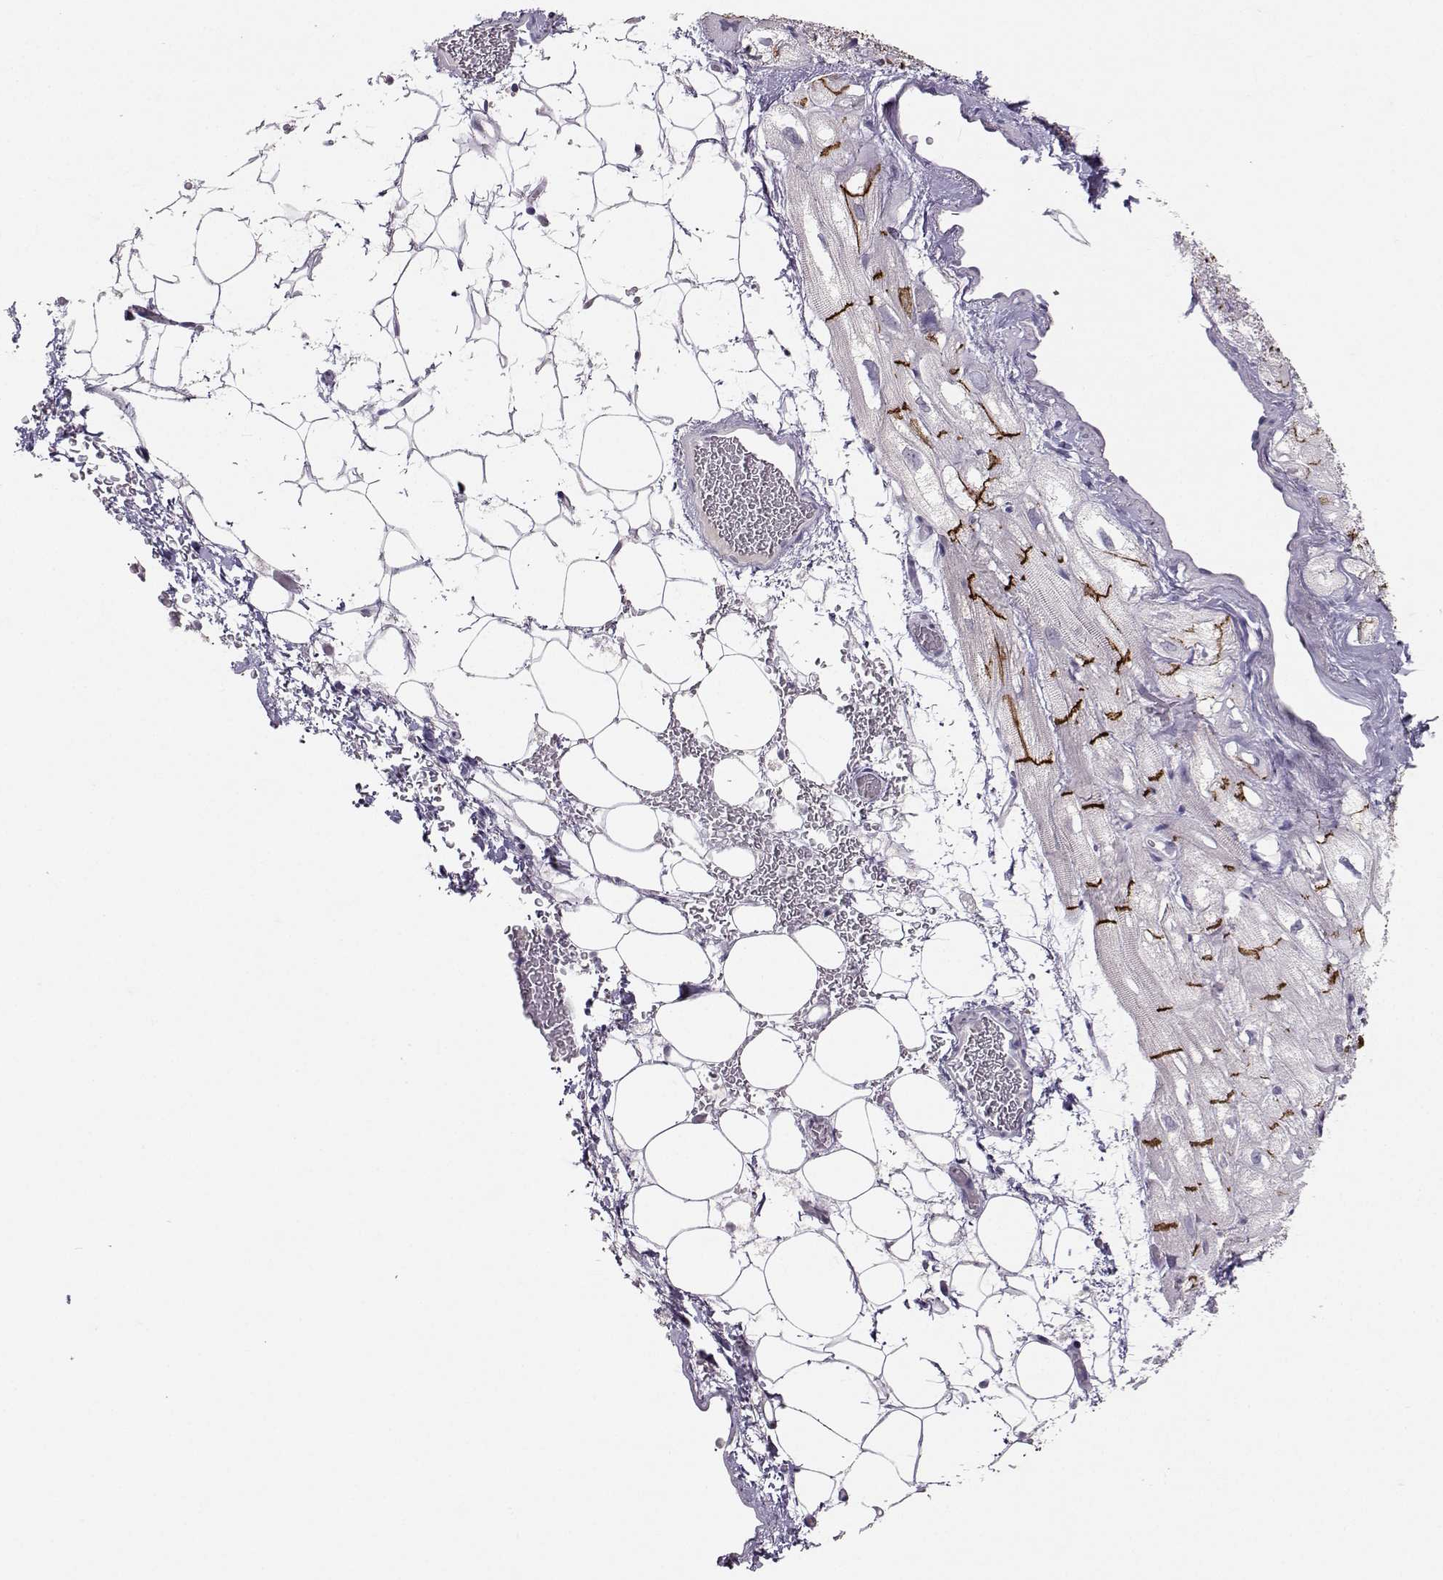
{"staining": {"intensity": "strong", "quantity": "25%-75%", "location": "cytoplasmic/membranous"}, "tissue": "heart muscle", "cell_type": "Cardiomyocytes", "image_type": "normal", "snomed": [{"axis": "morphology", "description": "Normal tissue, NOS"}, {"axis": "topography", "description": "Heart"}], "caption": "Immunohistochemistry (IHC) photomicrograph of normal heart muscle: human heart muscle stained using immunohistochemistry (IHC) reveals high levels of strong protein expression localized specifically in the cytoplasmic/membranous of cardiomyocytes, appearing as a cytoplasmic/membranous brown color.", "gene": "PKP2", "patient": {"sex": "male", "age": 61}}